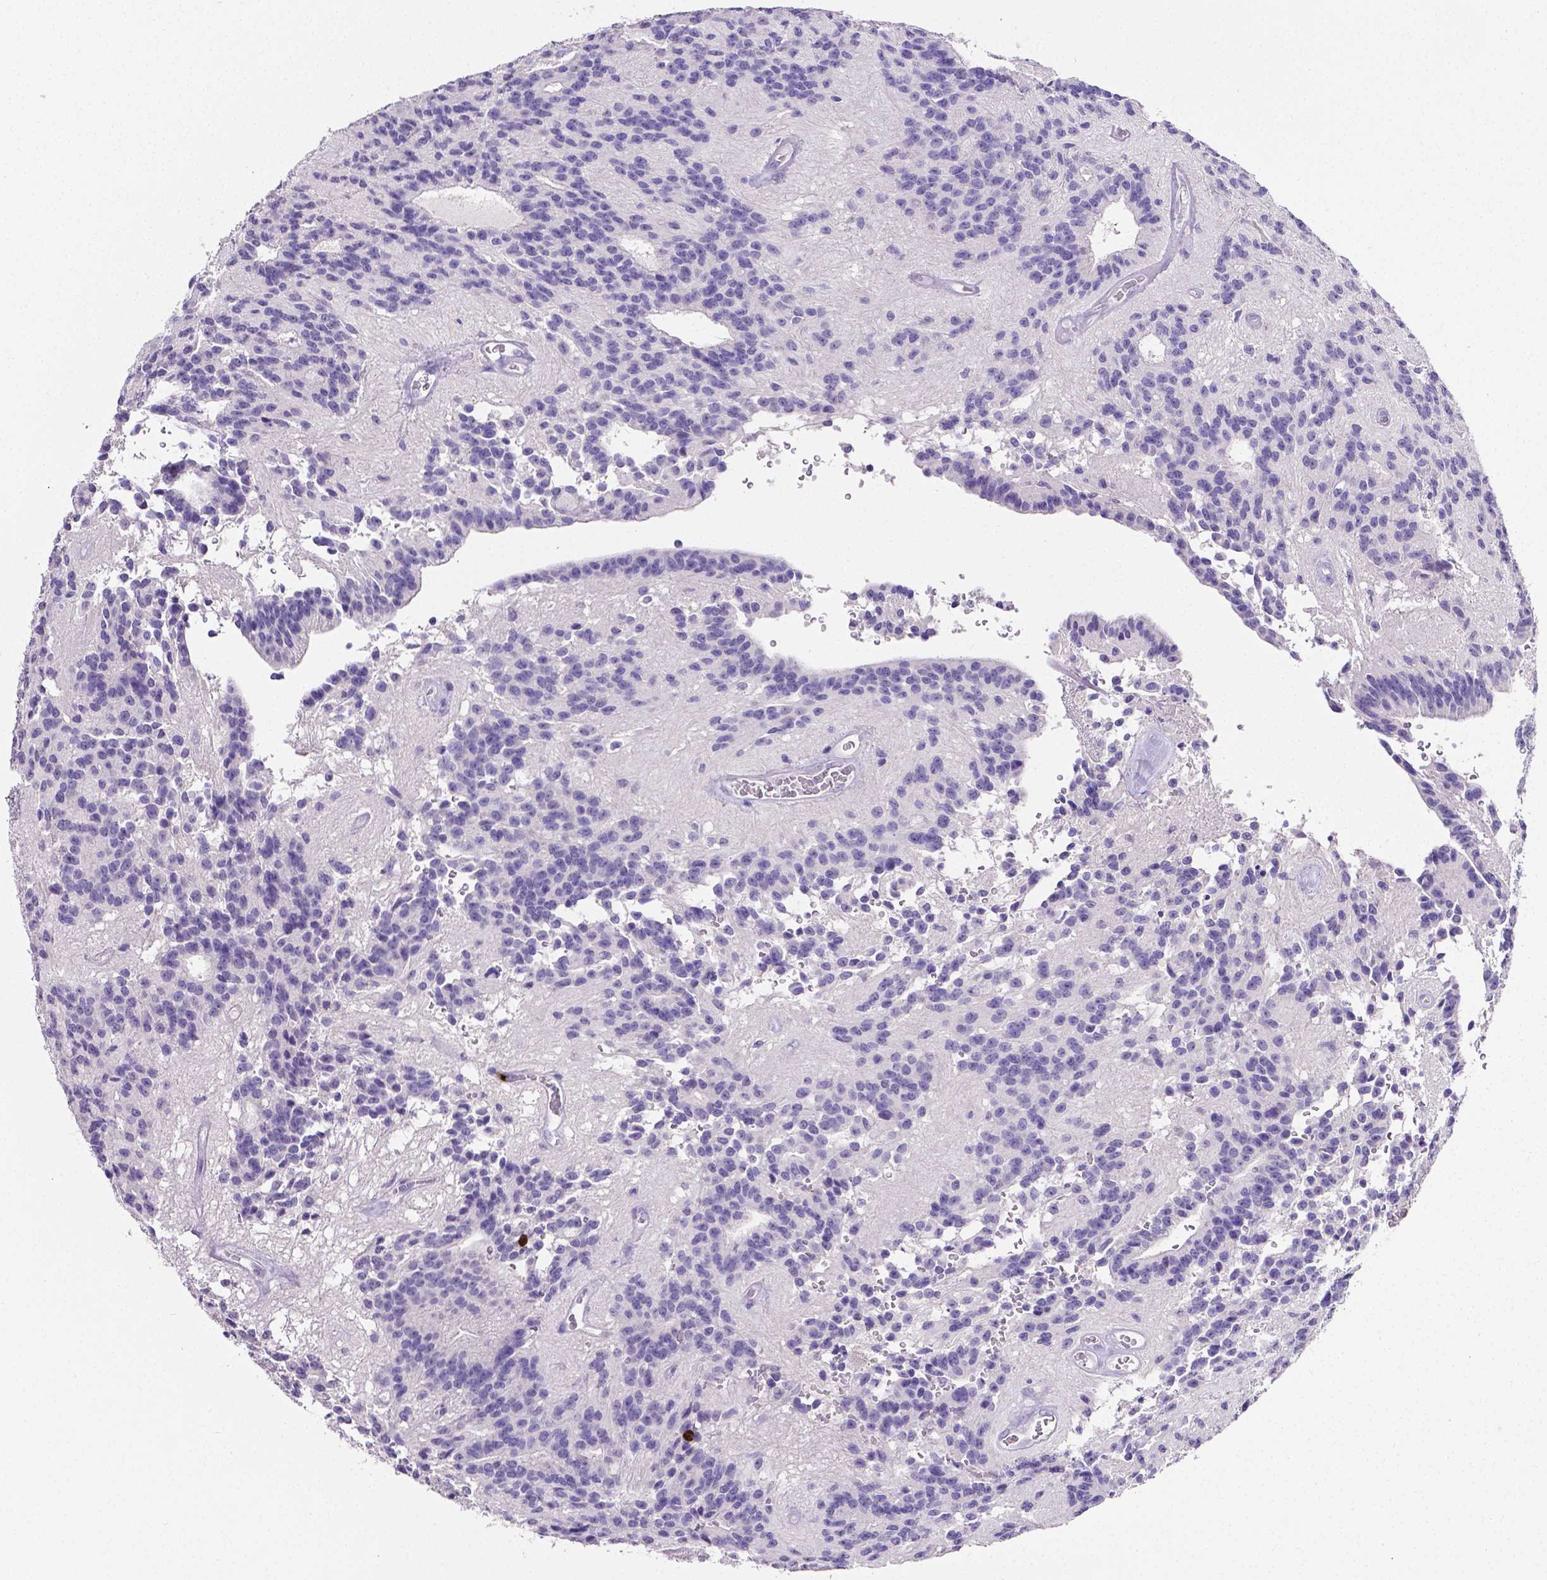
{"staining": {"intensity": "negative", "quantity": "none", "location": "none"}, "tissue": "glioma", "cell_type": "Tumor cells", "image_type": "cancer", "snomed": [{"axis": "morphology", "description": "Glioma, malignant, Low grade"}, {"axis": "topography", "description": "Brain"}], "caption": "Human malignant glioma (low-grade) stained for a protein using immunohistochemistry displays no staining in tumor cells.", "gene": "MMP9", "patient": {"sex": "male", "age": 31}}